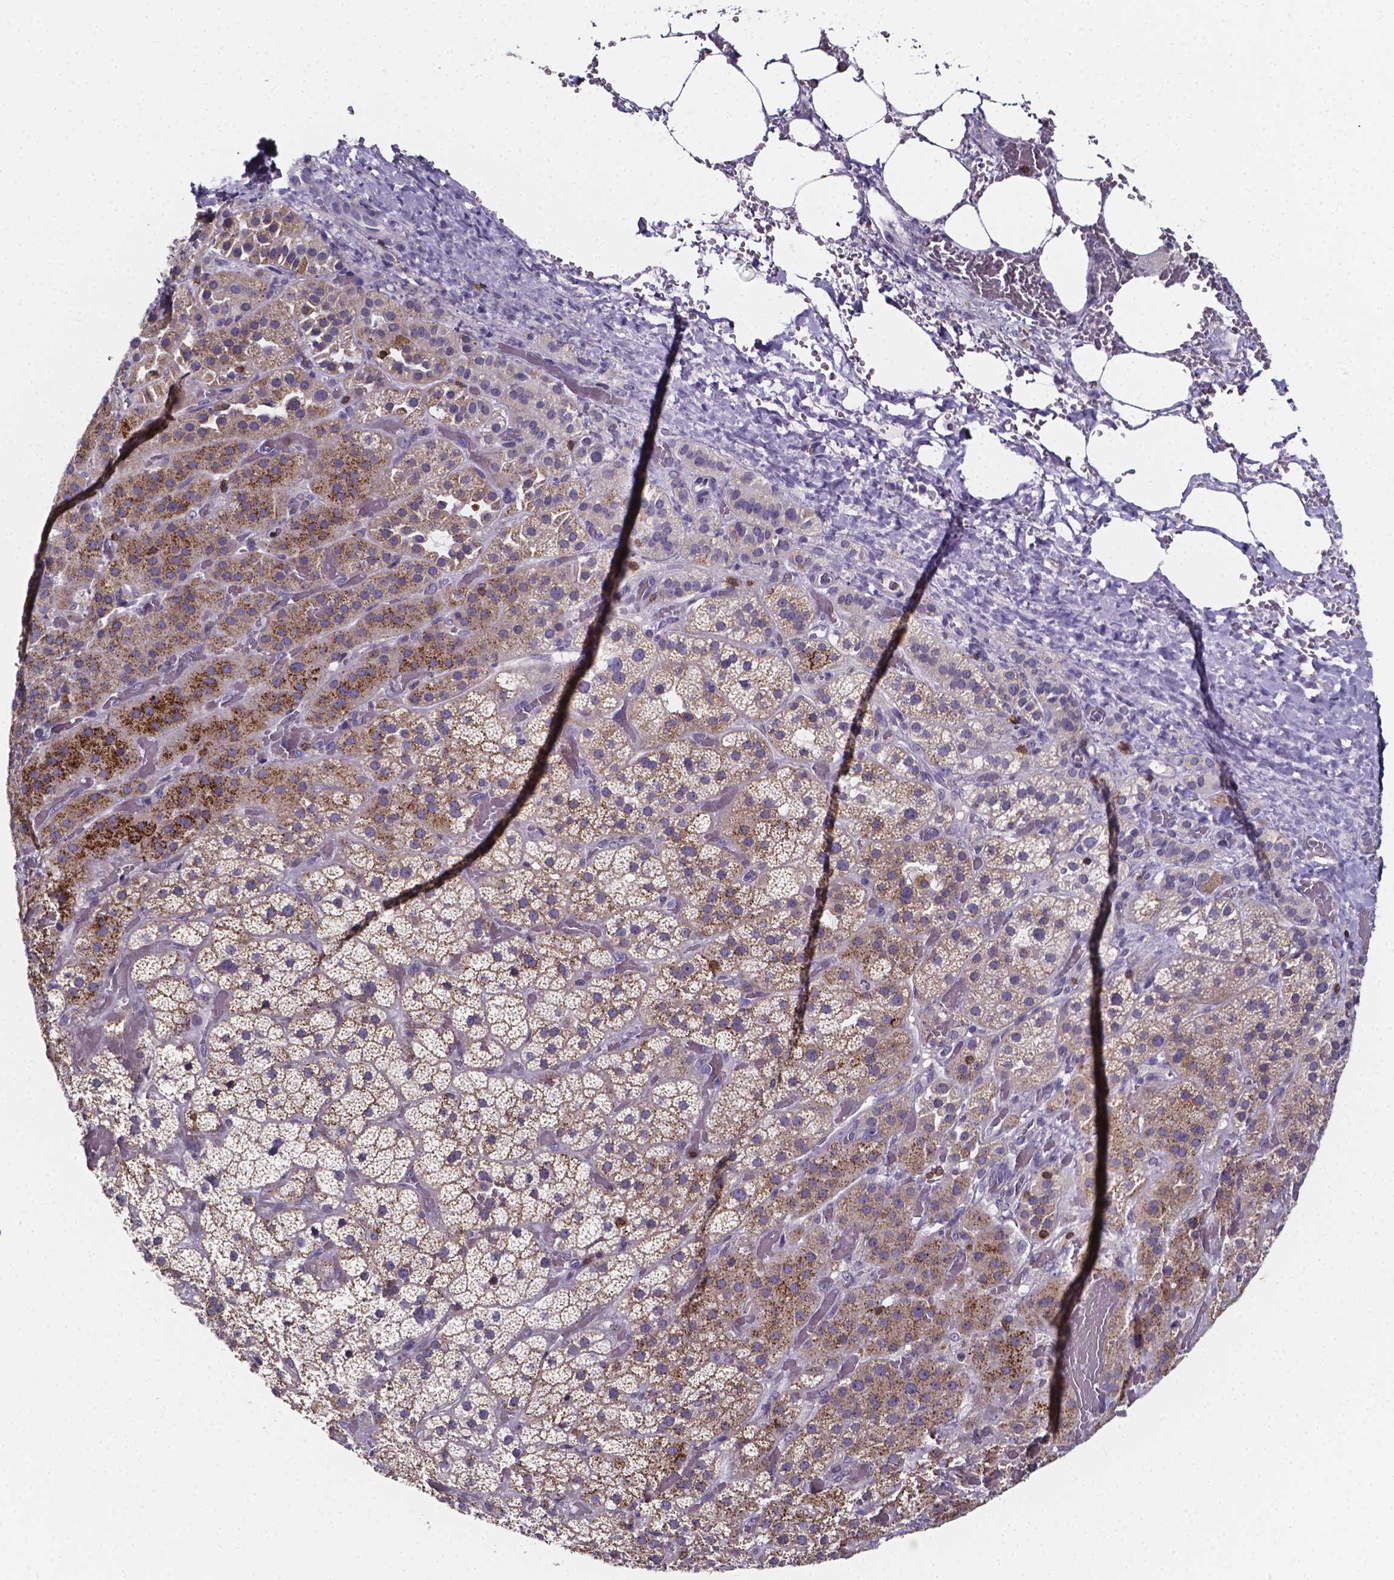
{"staining": {"intensity": "moderate", "quantity": ">75%", "location": "cytoplasmic/membranous"}, "tissue": "adrenal gland", "cell_type": "Glandular cells", "image_type": "normal", "snomed": [{"axis": "morphology", "description": "Normal tissue, NOS"}, {"axis": "topography", "description": "Adrenal gland"}], "caption": "Adrenal gland stained for a protein (brown) demonstrates moderate cytoplasmic/membranous positive positivity in about >75% of glandular cells.", "gene": "THEMIS", "patient": {"sex": "male", "age": 57}}